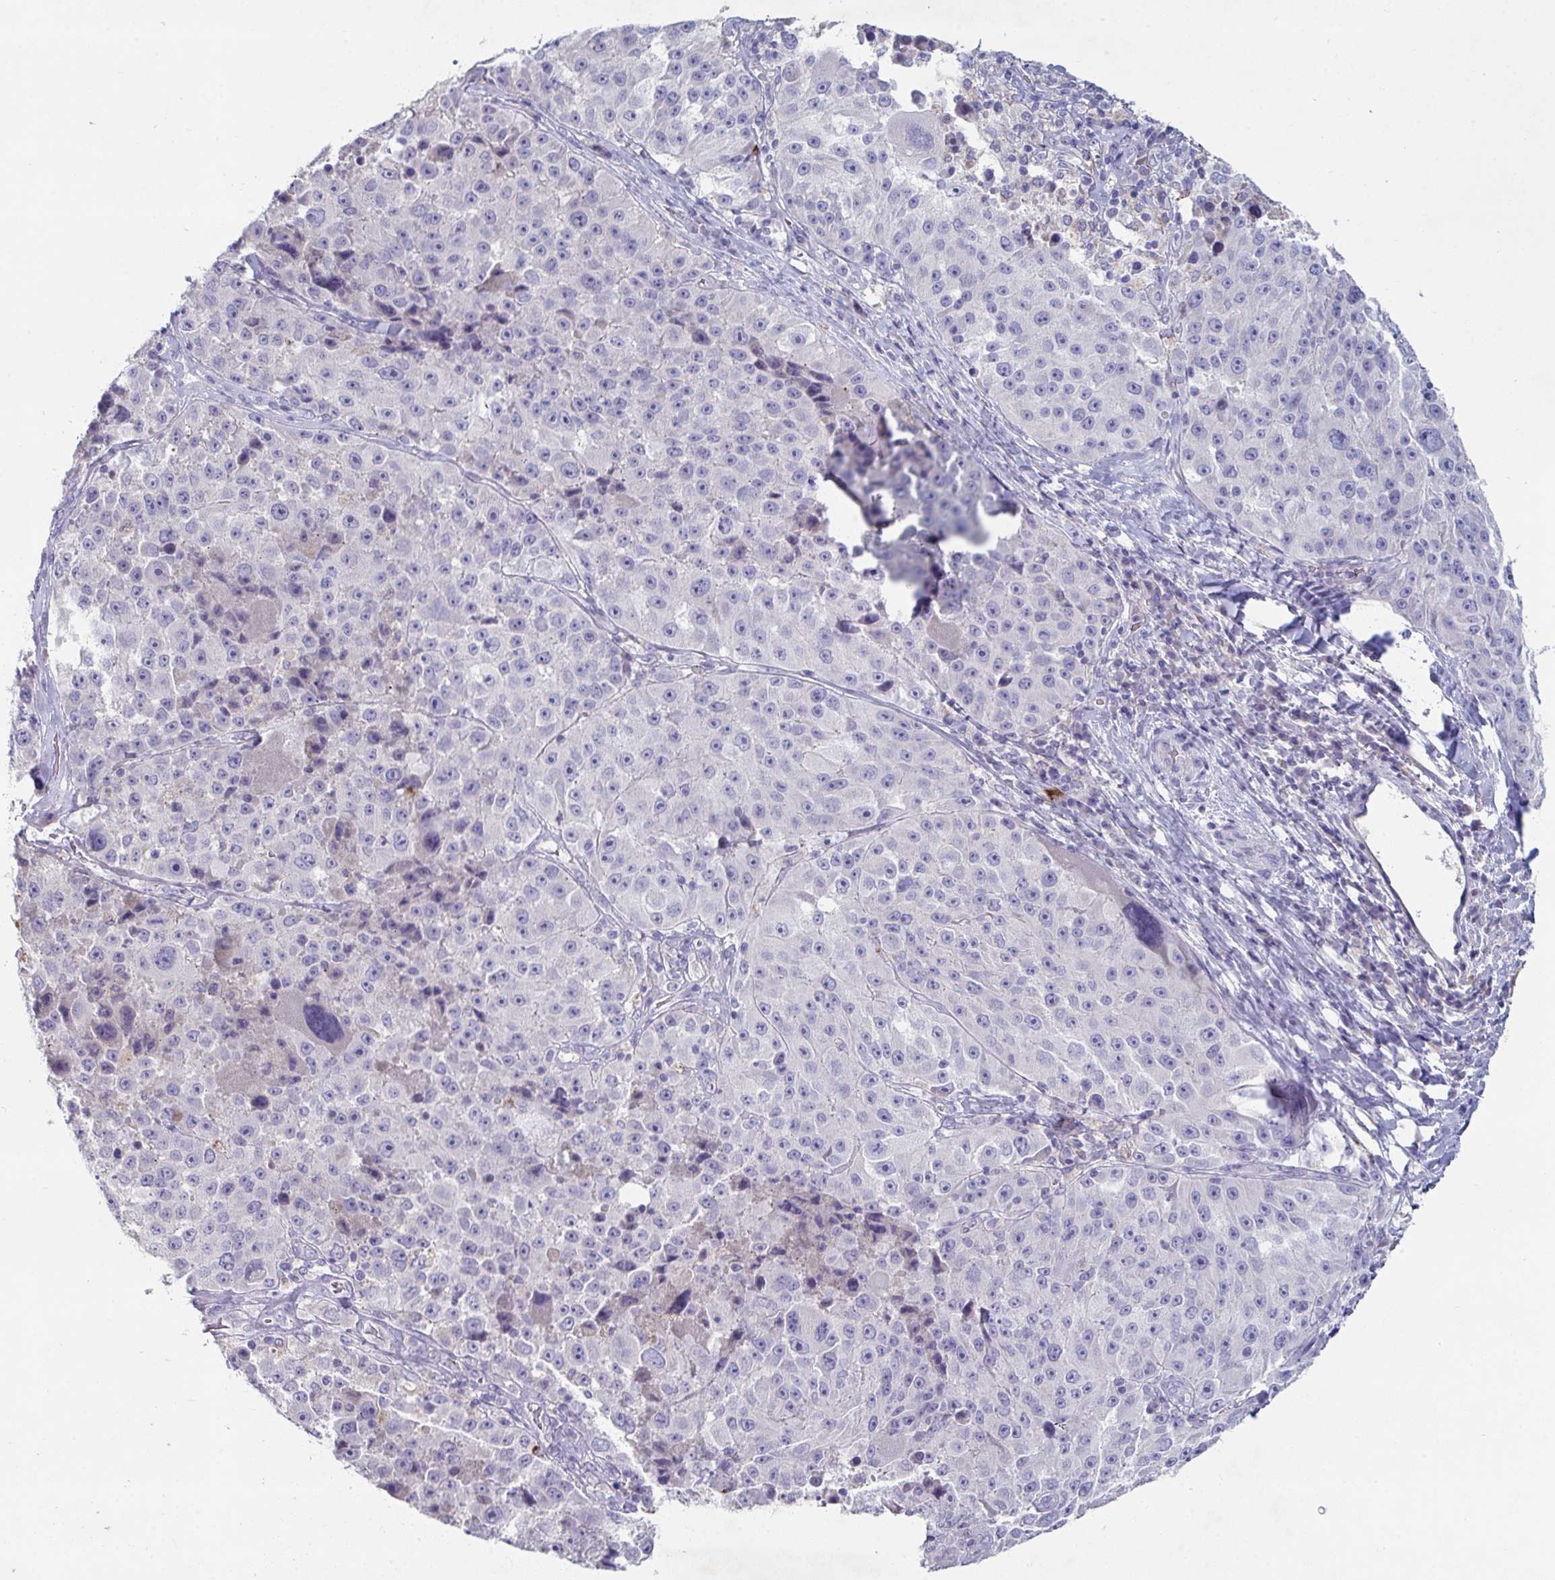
{"staining": {"intensity": "negative", "quantity": "none", "location": "none"}, "tissue": "melanoma", "cell_type": "Tumor cells", "image_type": "cancer", "snomed": [{"axis": "morphology", "description": "Malignant melanoma, Metastatic site"}, {"axis": "topography", "description": "Lymph node"}], "caption": "A histopathology image of human melanoma is negative for staining in tumor cells. (DAB (3,3'-diaminobenzidine) immunohistochemistry with hematoxylin counter stain).", "gene": "ADAM21", "patient": {"sex": "male", "age": 62}}